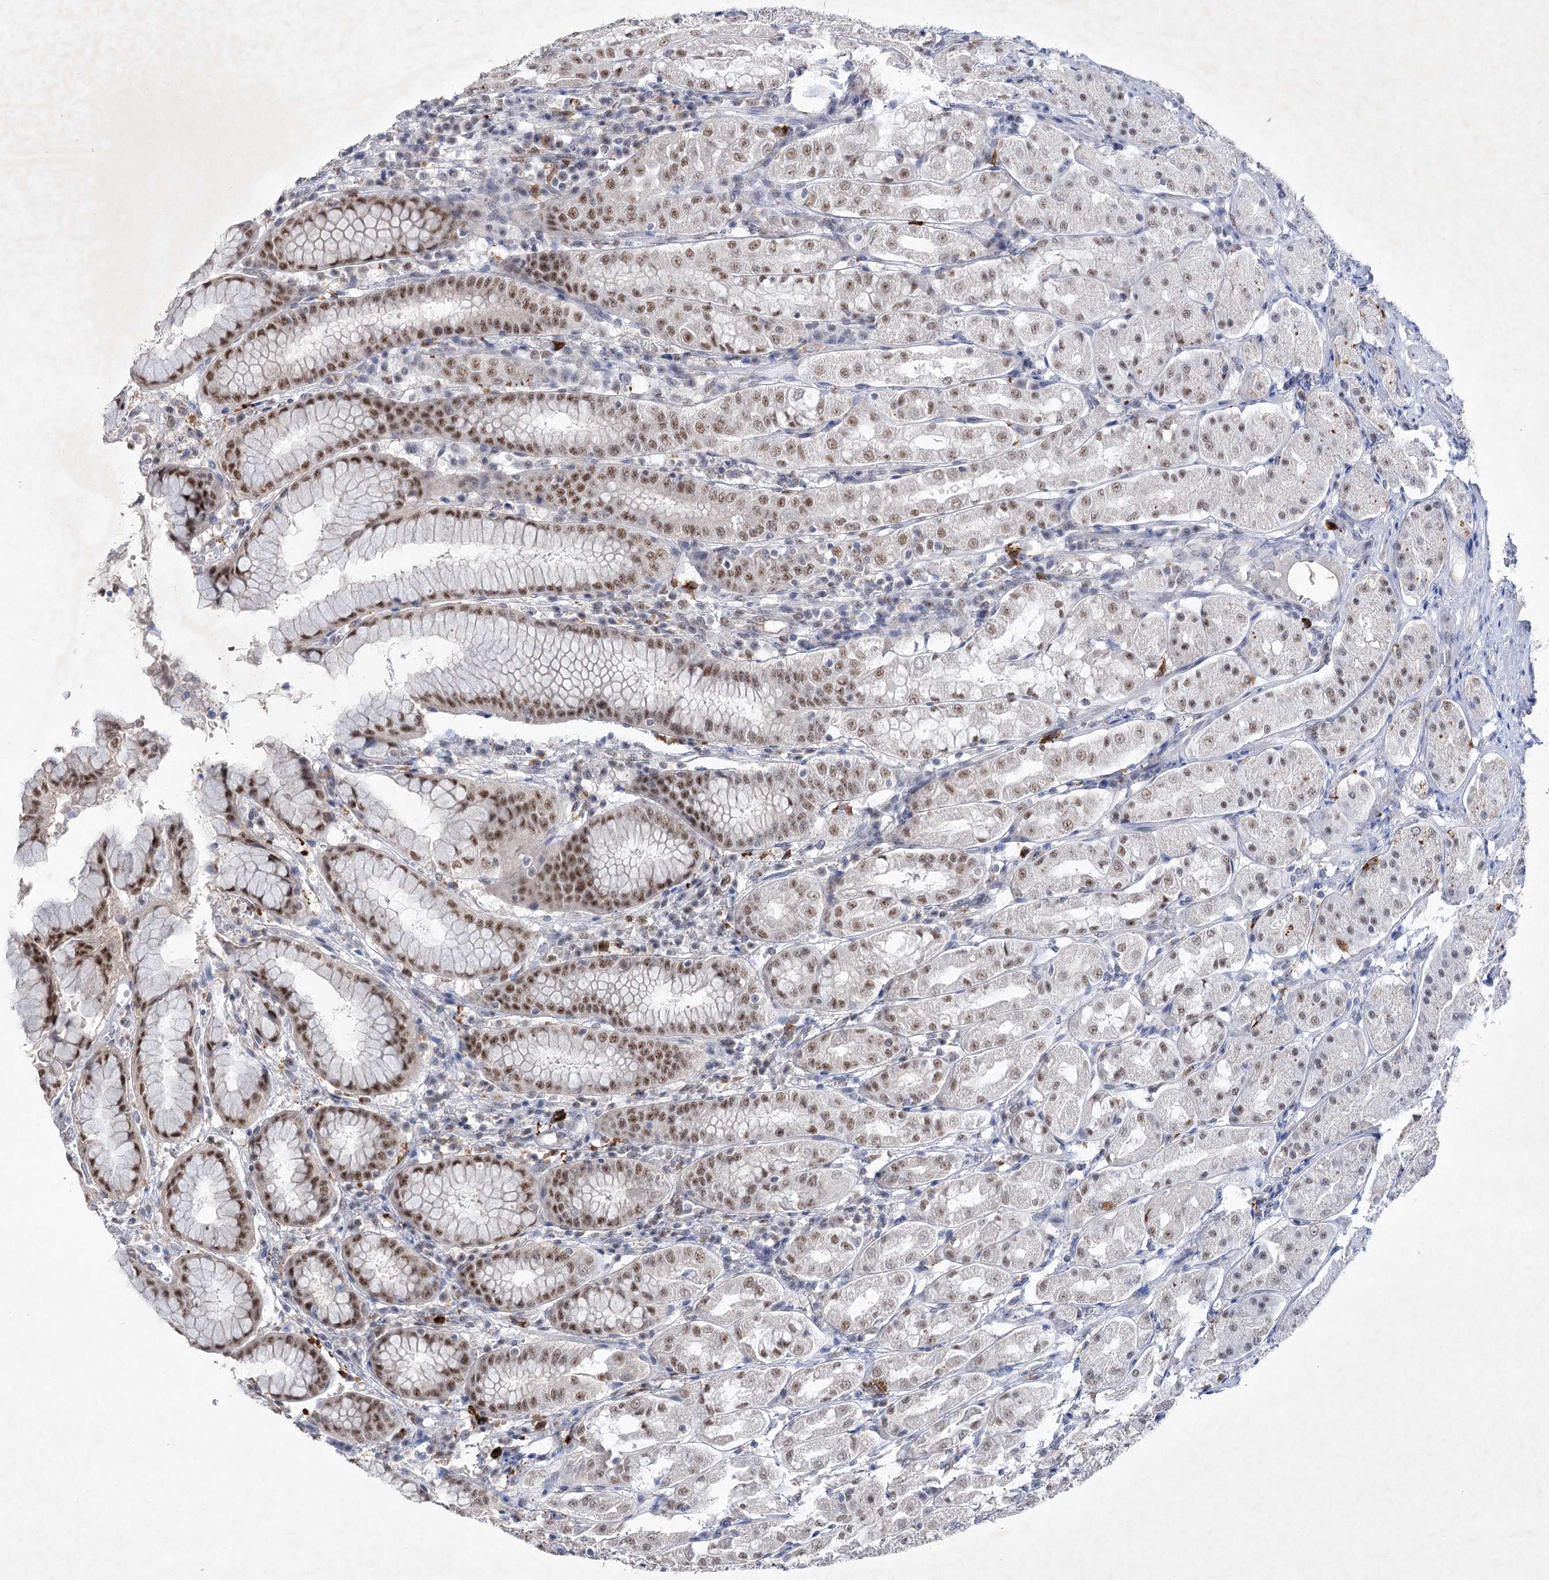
{"staining": {"intensity": "moderate", "quantity": ">75%", "location": "nuclear"}, "tissue": "stomach", "cell_type": "Glandular cells", "image_type": "normal", "snomed": [{"axis": "morphology", "description": "Normal tissue, NOS"}, {"axis": "topography", "description": "Stomach"}, {"axis": "topography", "description": "Stomach, lower"}], "caption": "IHC photomicrograph of benign stomach: stomach stained using immunohistochemistry exhibits medium levels of moderate protein expression localized specifically in the nuclear of glandular cells, appearing as a nuclear brown color.", "gene": "ENSG00000275740", "patient": {"sex": "female", "age": 56}}